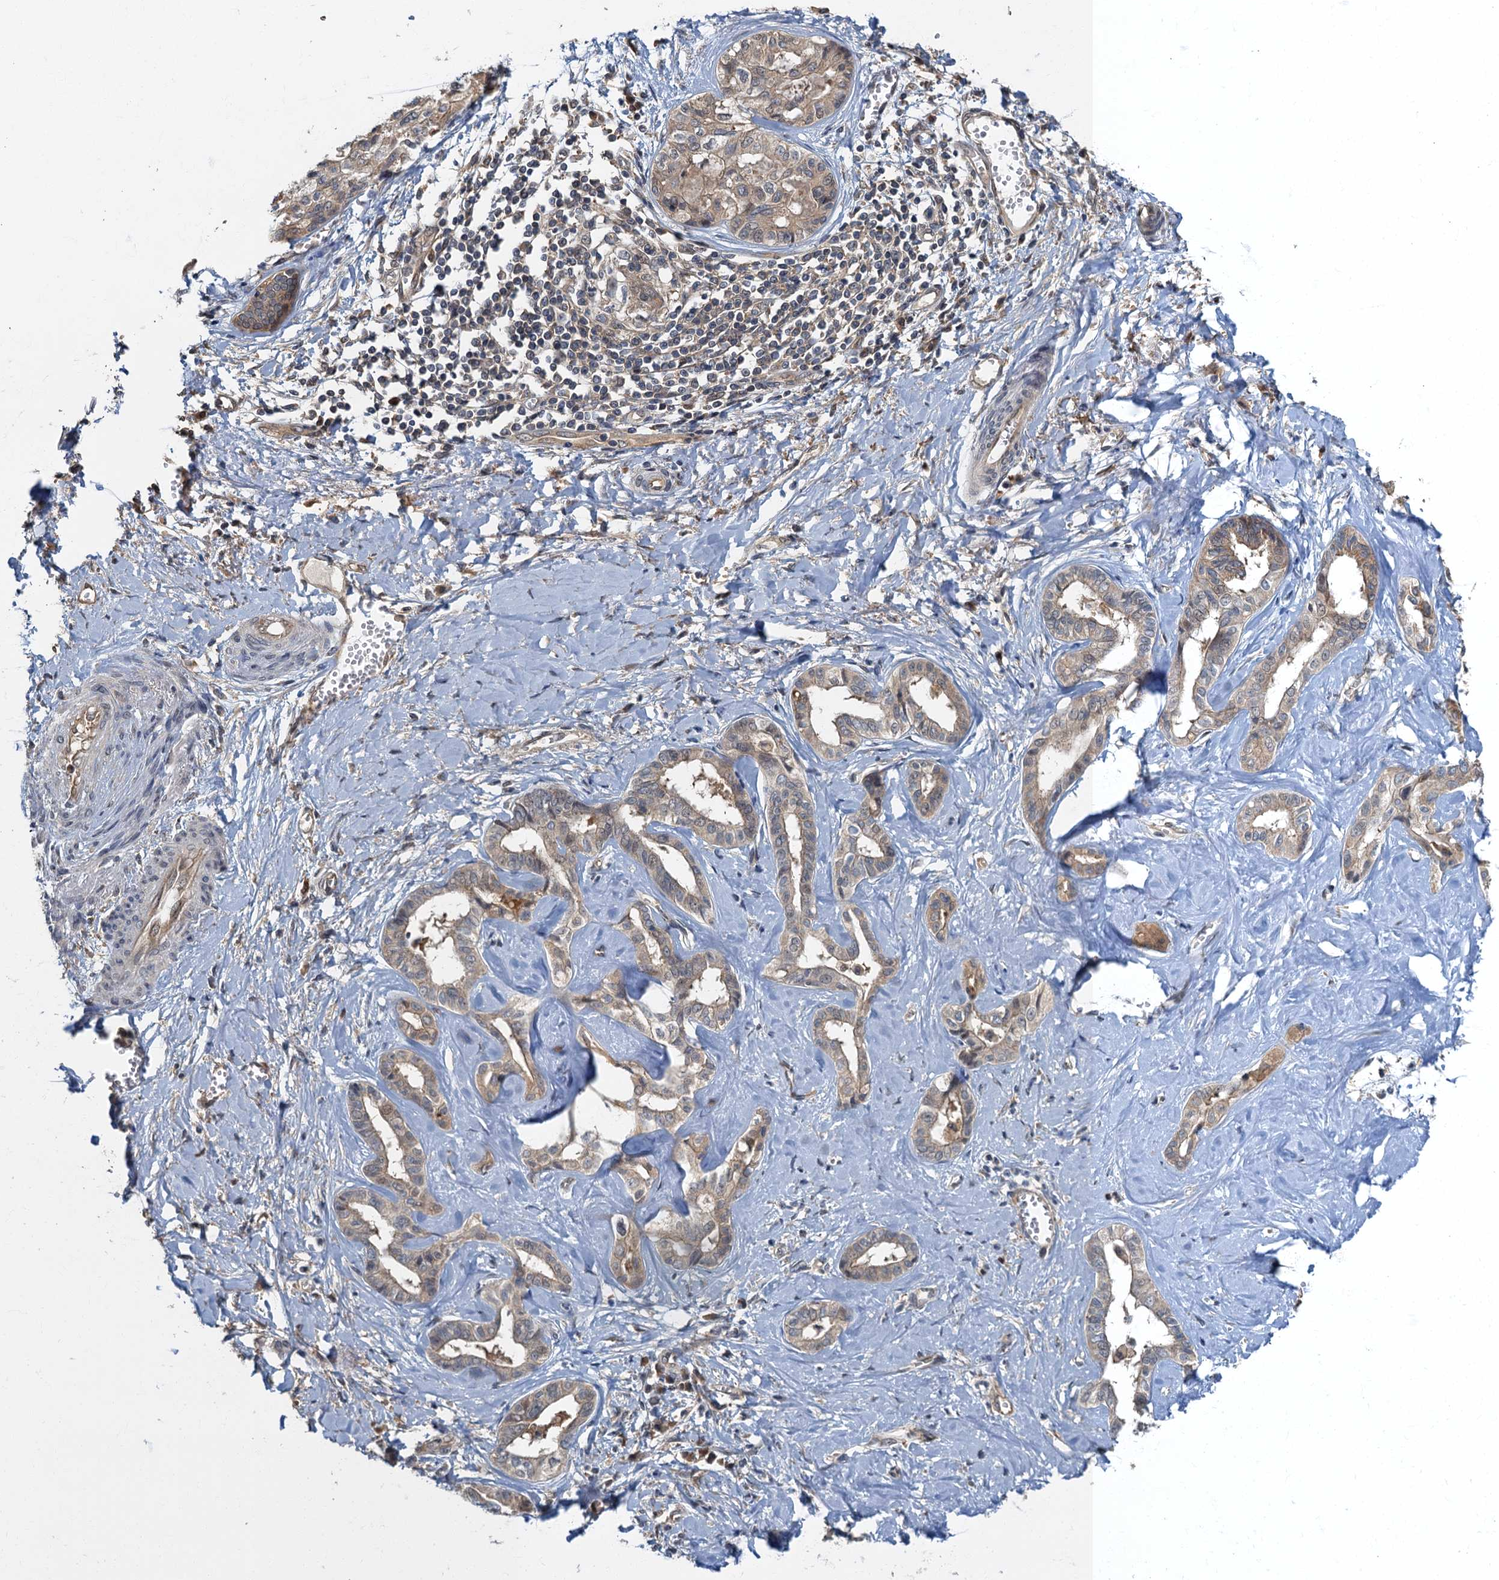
{"staining": {"intensity": "weak", "quantity": "25%-75%", "location": "cytoplasmic/membranous"}, "tissue": "liver cancer", "cell_type": "Tumor cells", "image_type": "cancer", "snomed": [{"axis": "morphology", "description": "Cholangiocarcinoma"}, {"axis": "topography", "description": "Liver"}], "caption": "Protein expression analysis of human cholangiocarcinoma (liver) reveals weak cytoplasmic/membranous staining in about 25%-75% of tumor cells. (DAB (3,3'-diaminobenzidine) = brown stain, brightfield microscopy at high magnification).", "gene": "TBCK", "patient": {"sex": "female", "age": 77}}